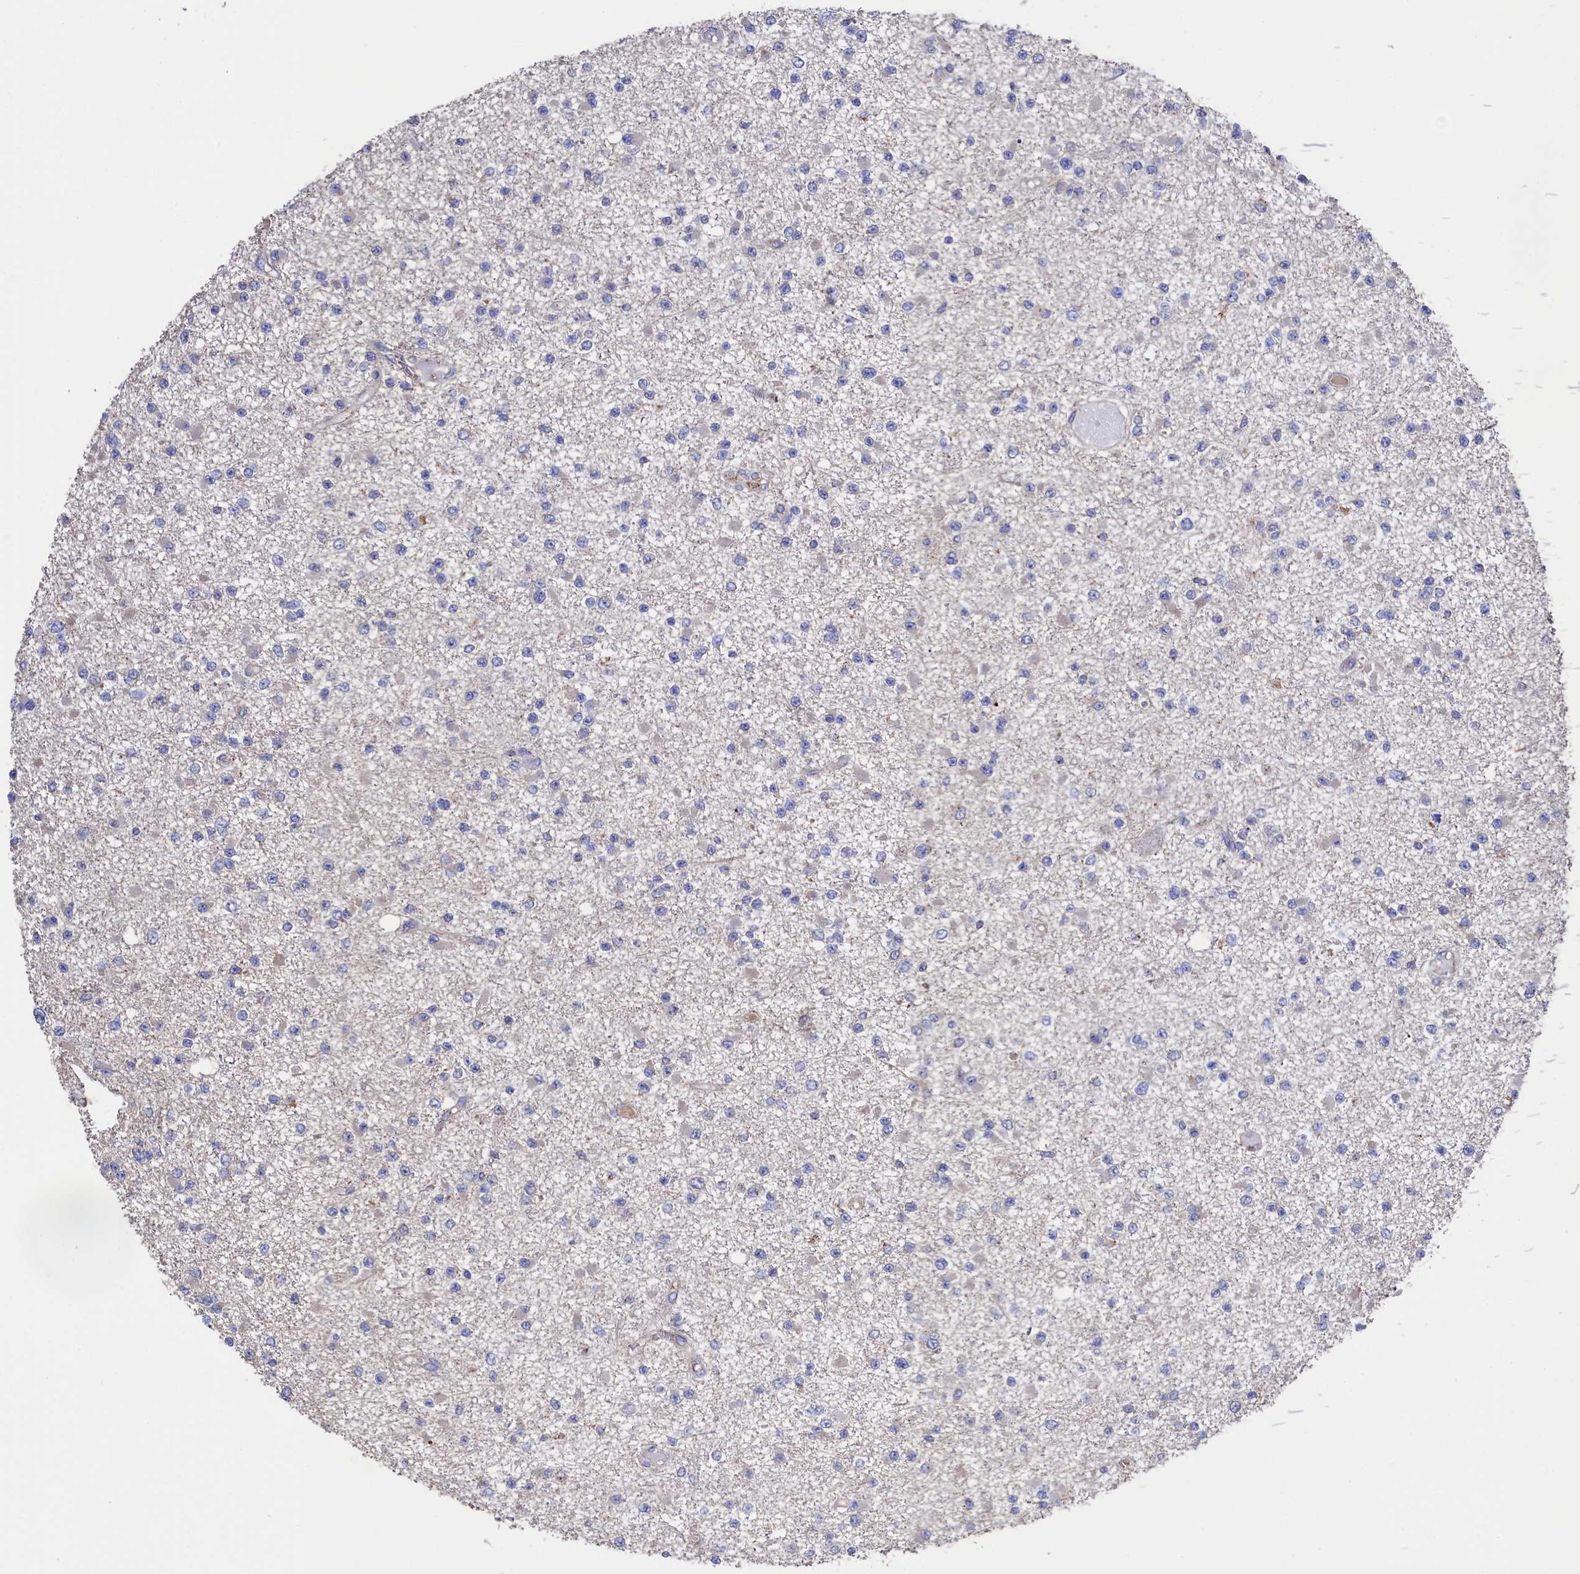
{"staining": {"intensity": "negative", "quantity": "none", "location": "none"}, "tissue": "glioma", "cell_type": "Tumor cells", "image_type": "cancer", "snomed": [{"axis": "morphology", "description": "Glioma, malignant, Low grade"}, {"axis": "topography", "description": "Brain"}], "caption": "Immunohistochemistry (IHC) micrograph of neoplastic tissue: glioma stained with DAB (3,3'-diaminobenzidine) demonstrates no significant protein staining in tumor cells. (Immunohistochemistry (IHC), brightfield microscopy, high magnification).", "gene": "TK2", "patient": {"sex": "female", "age": 22}}